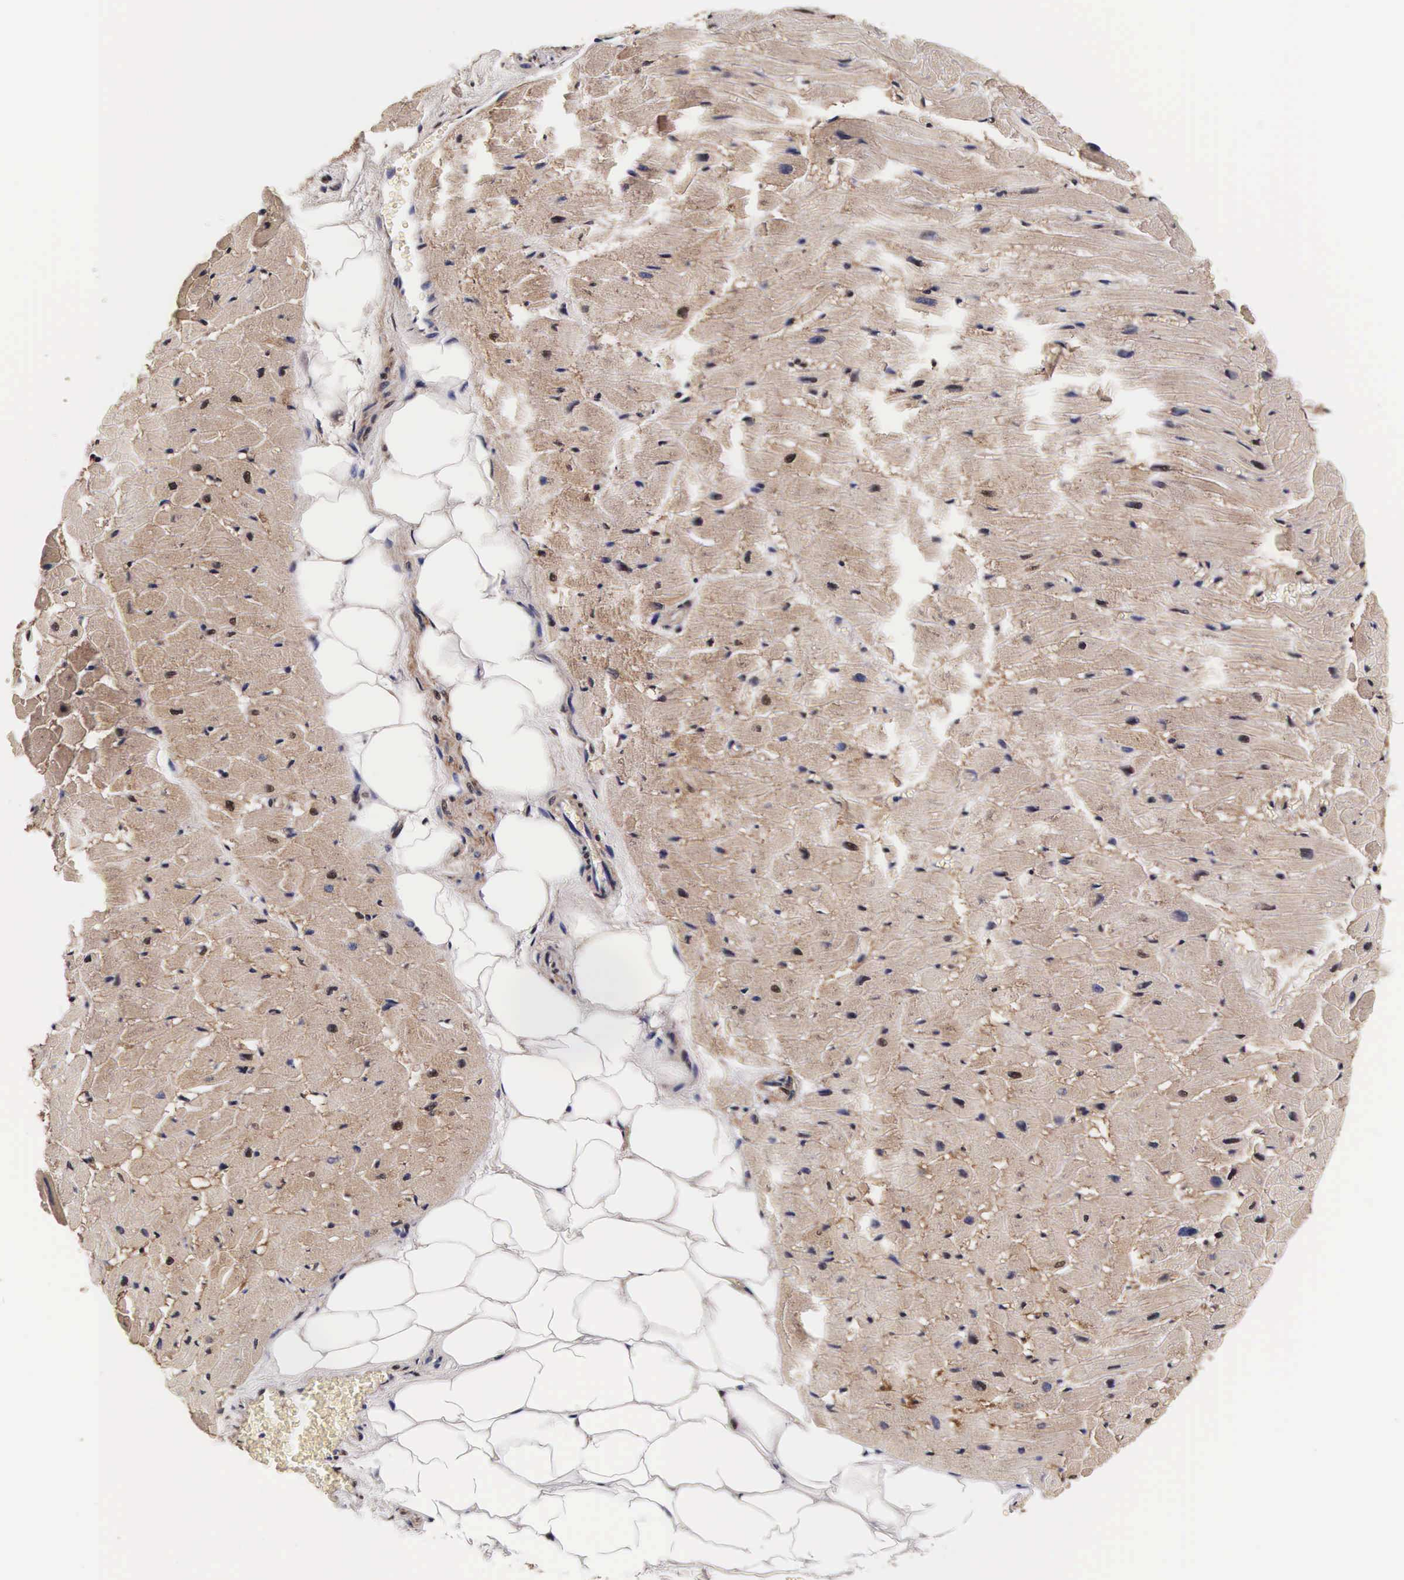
{"staining": {"intensity": "weak", "quantity": ">75%", "location": "cytoplasmic/membranous,nuclear"}, "tissue": "heart muscle", "cell_type": "Cardiomyocytes", "image_type": "normal", "snomed": [{"axis": "morphology", "description": "Normal tissue, NOS"}, {"axis": "topography", "description": "Heart"}], "caption": "The image demonstrates a brown stain indicating the presence of a protein in the cytoplasmic/membranous,nuclear of cardiomyocytes in heart muscle. (Stains: DAB (3,3'-diaminobenzidine) in brown, nuclei in blue, Microscopy: brightfield microscopy at high magnification).", "gene": "TECPR2", "patient": {"sex": "female", "age": 19}}